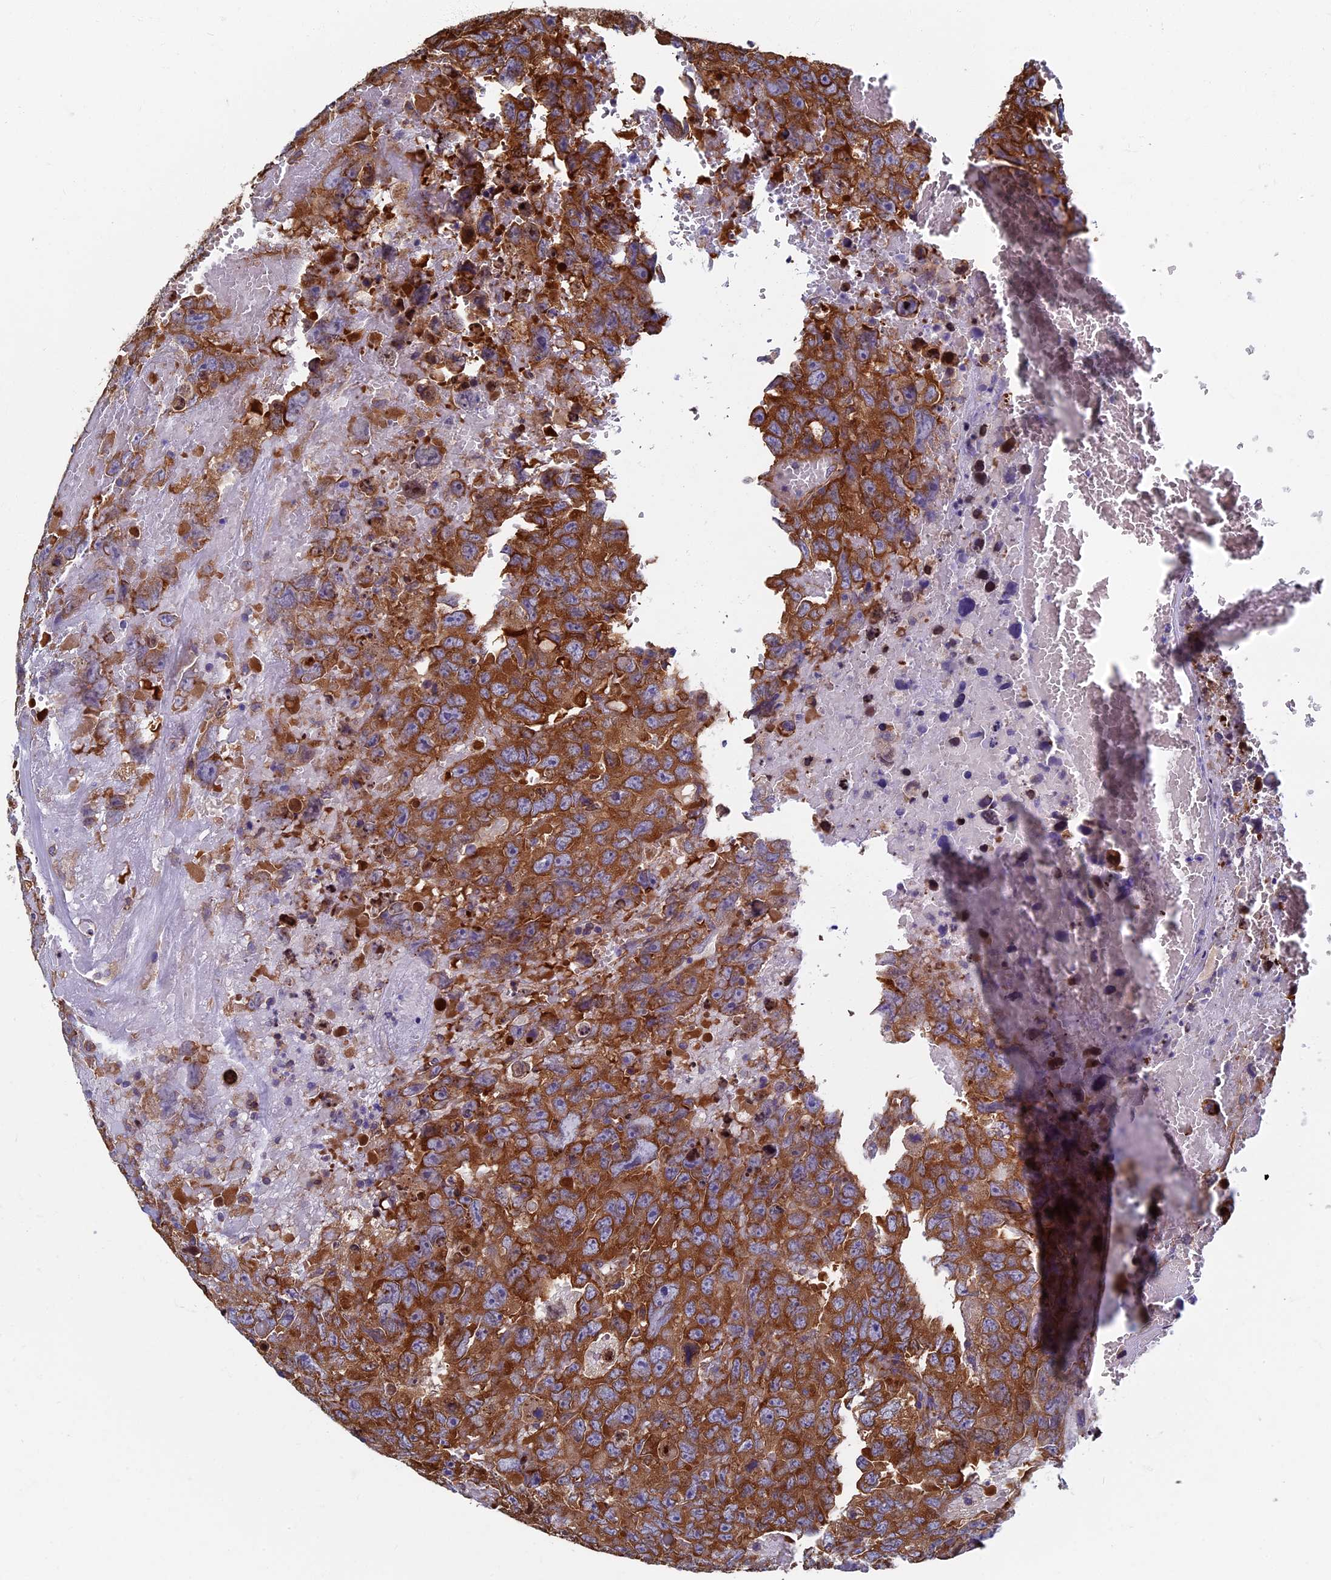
{"staining": {"intensity": "strong", "quantity": ">75%", "location": "cytoplasmic/membranous"}, "tissue": "testis cancer", "cell_type": "Tumor cells", "image_type": "cancer", "snomed": [{"axis": "morphology", "description": "Carcinoma, Embryonal, NOS"}, {"axis": "topography", "description": "Testis"}], "caption": "An image of embryonal carcinoma (testis) stained for a protein demonstrates strong cytoplasmic/membranous brown staining in tumor cells. (DAB = brown stain, brightfield microscopy at high magnification).", "gene": "YBX1", "patient": {"sex": "male", "age": 45}}